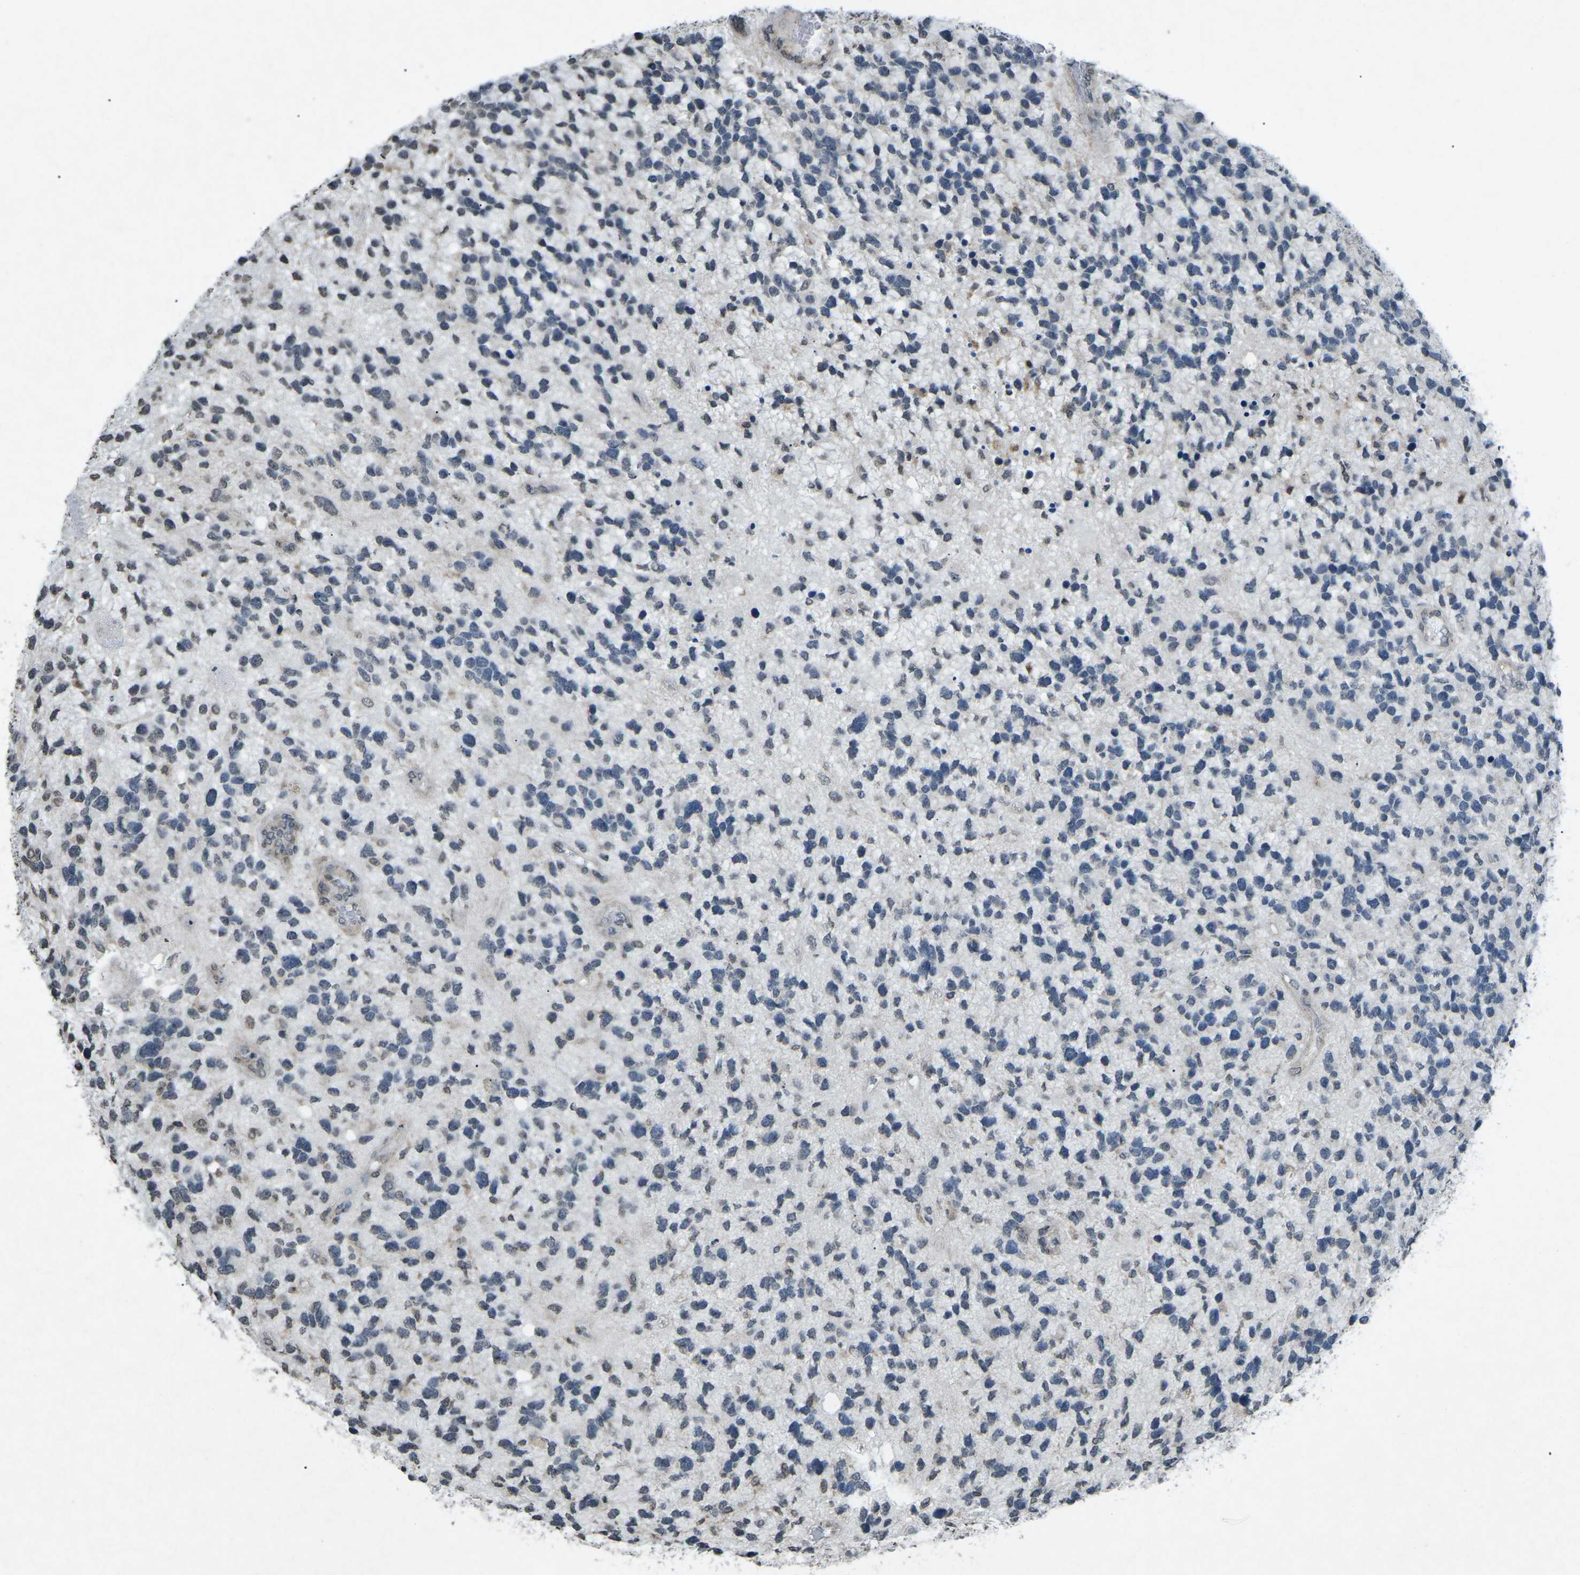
{"staining": {"intensity": "weak", "quantity": "<25%", "location": "nuclear"}, "tissue": "glioma", "cell_type": "Tumor cells", "image_type": "cancer", "snomed": [{"axis": "morphology", "description": "Glioma, malignant, High grade"}, {"axis": "topography", "description": "Brain"}], "caption": "Immunohistochemical staining of malignant glioma (high-grade) shows no significant staining in tumor cells. Brightfield microscopy of immunohistochemistry stained with DAB (brown) and hematoxylin (blue), captured at high magnification.", "gene": "TFR2", "patient": {"sex": "female", "age": 58}}